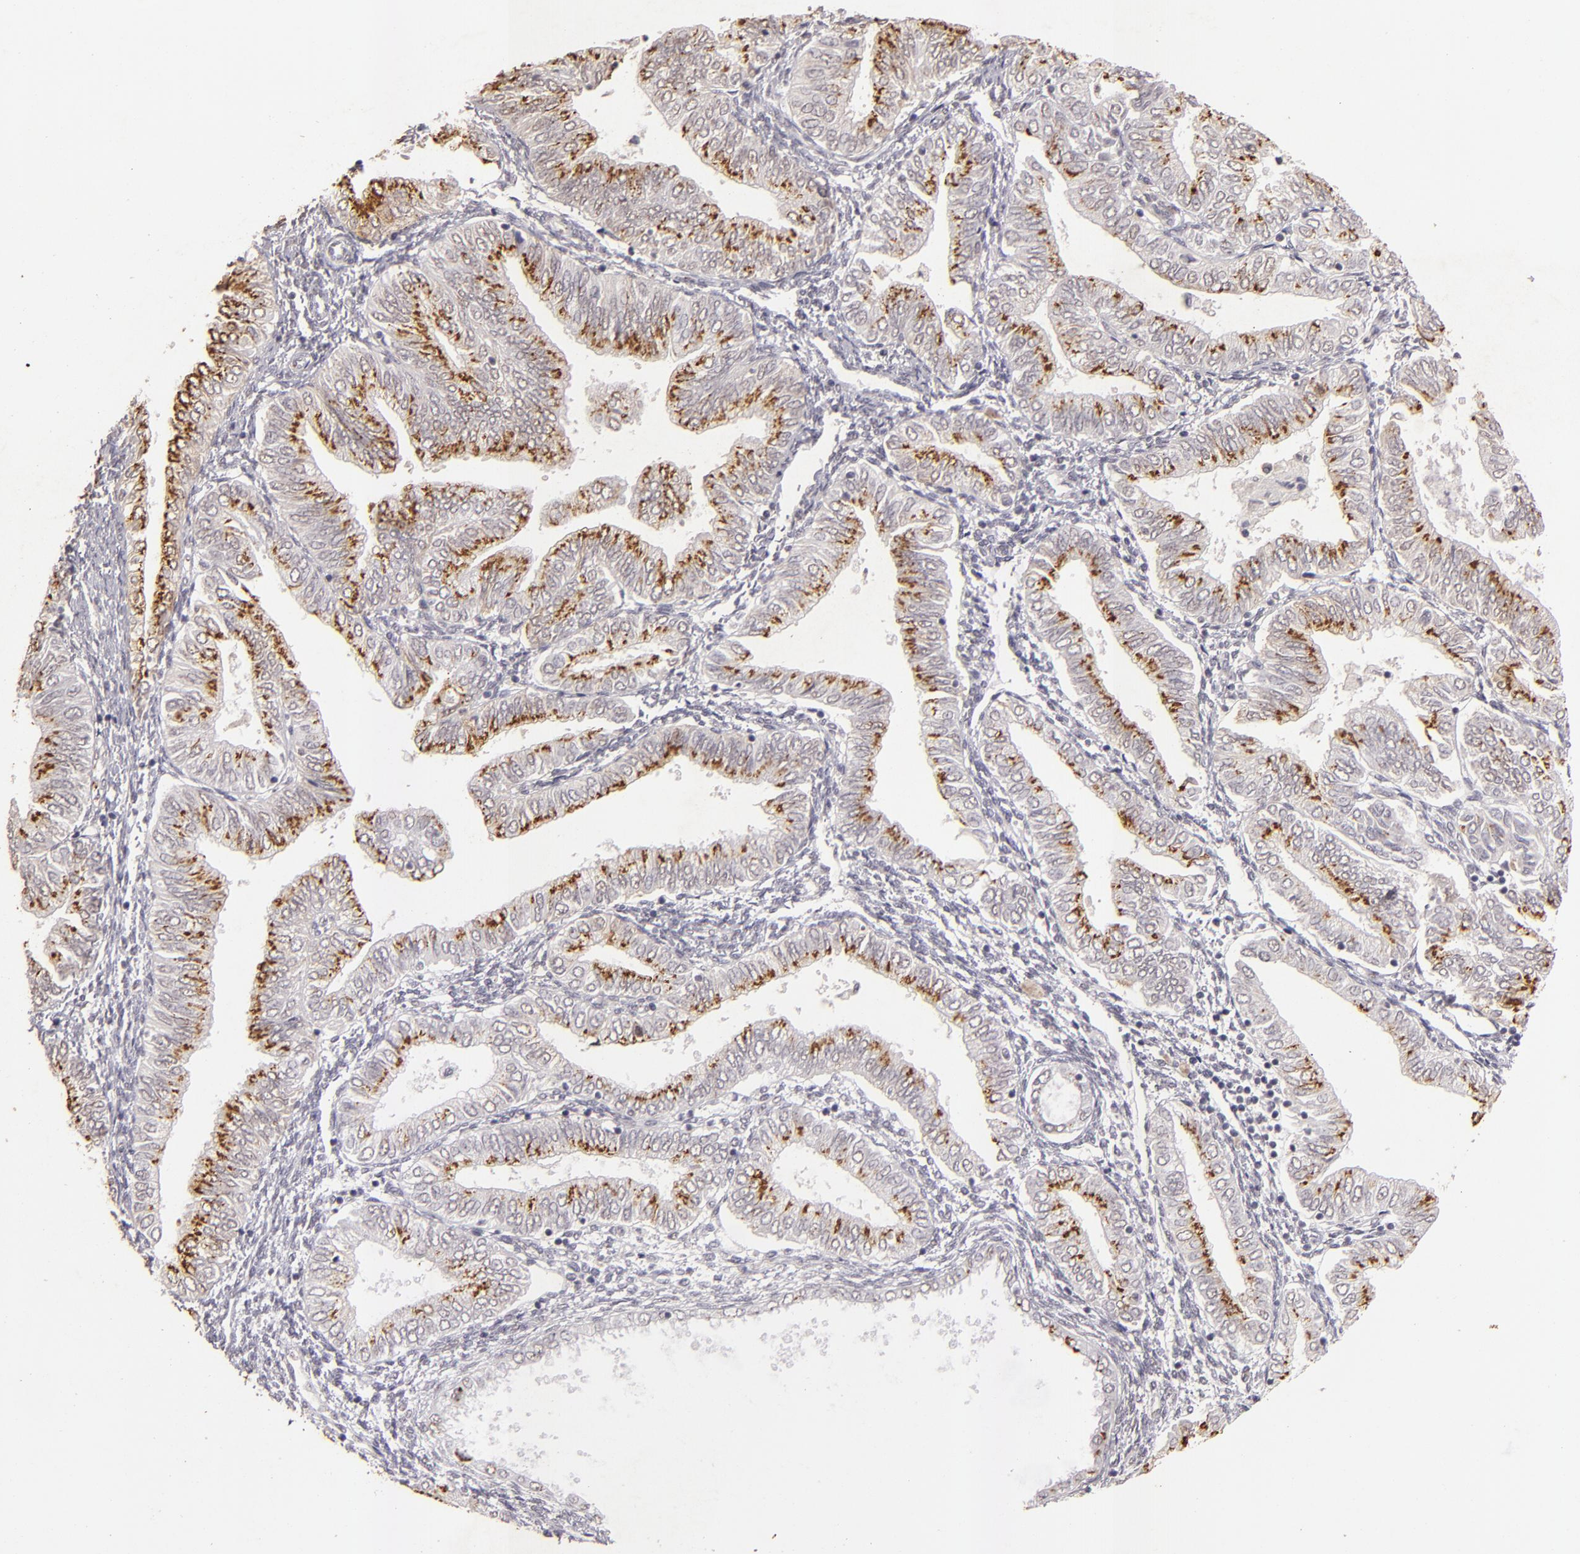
{"staining": {"intensity": "moderate", "quantity": ">75%", "location": "cytoplasmic/membranous"}, "tissue": "endometrial cancer", "cell_type": "Tumor cells", "image_type": "cancer", "snomed": [{"axis": "morphology", "description": "Adenocarcinoma, NOS"}, {"axis": "topography", "description": "Endometrium"}], "caption": "Protein expression analysis of endometrial cancer (adenocarcinoma) exhibits moderate cytoplasmic/membranous expression in approximately >75% of tumor cells.", "gene": "CBX3", "patient": {"sex": "female", "age": 51}}